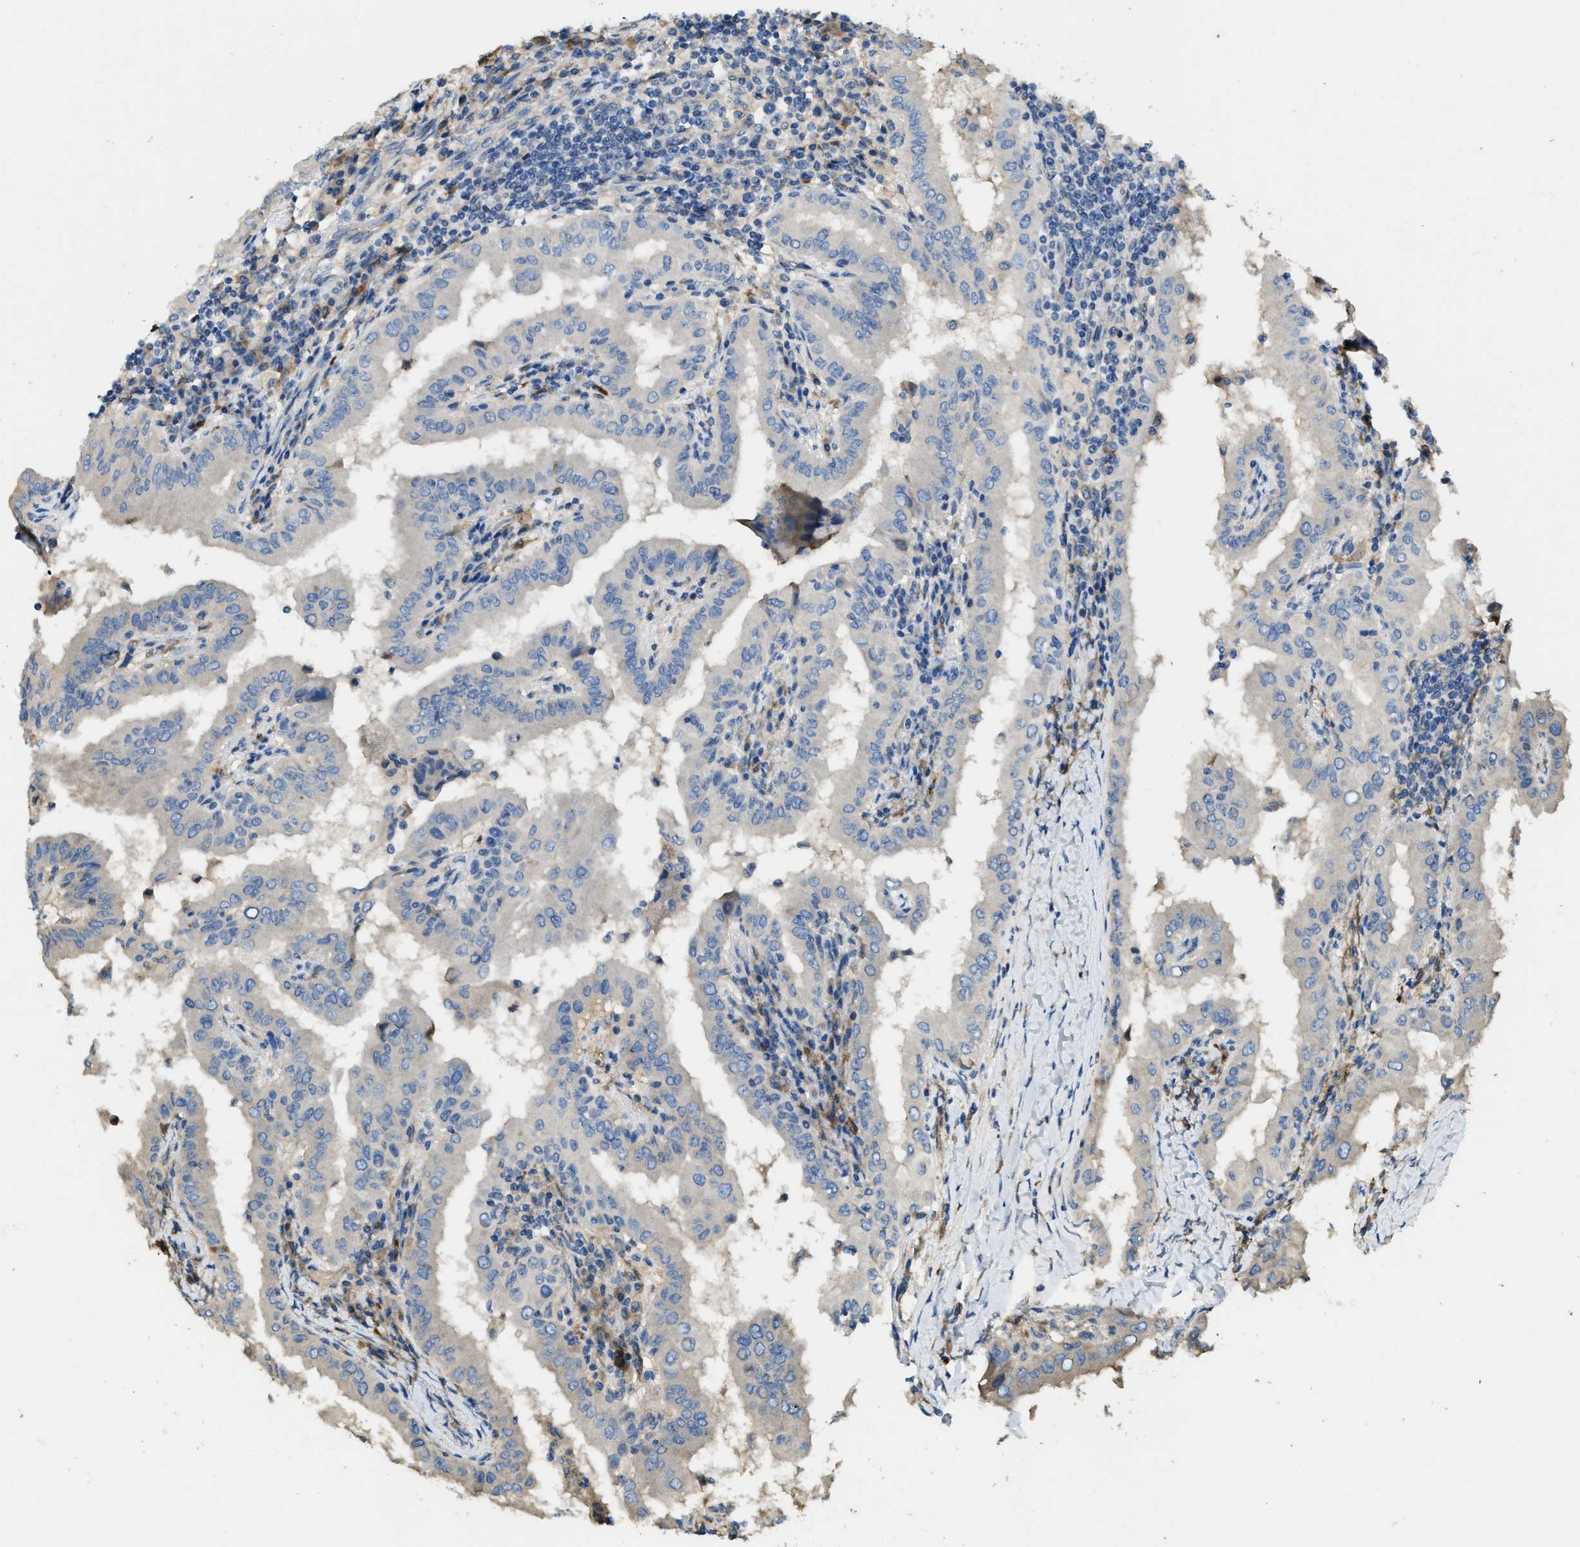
{"staining": {"intensity": "negative", "quantity": "none", "location": "none"}, "tissue": "thyroid cancer", "cell_type": "Tumor cells", "image_type": "cancer", "snomed": [{"axis": "morphology", "description": "Papillary adenocarcinoma, NOS"}, {"axis": "topography", "description": "Thyroid gland"}], "caption": "A micrograph of papillary adenocarcinoma (thyroid) stained for a protein displays no brown staining in tumor cells. (DAB (3,3'-diaminobenzidine) immunohistochemistry (IHC) with hematoxylin counter stain).", "gene": "RIPK2", "patient": {"sex": "male", "age": 33}}